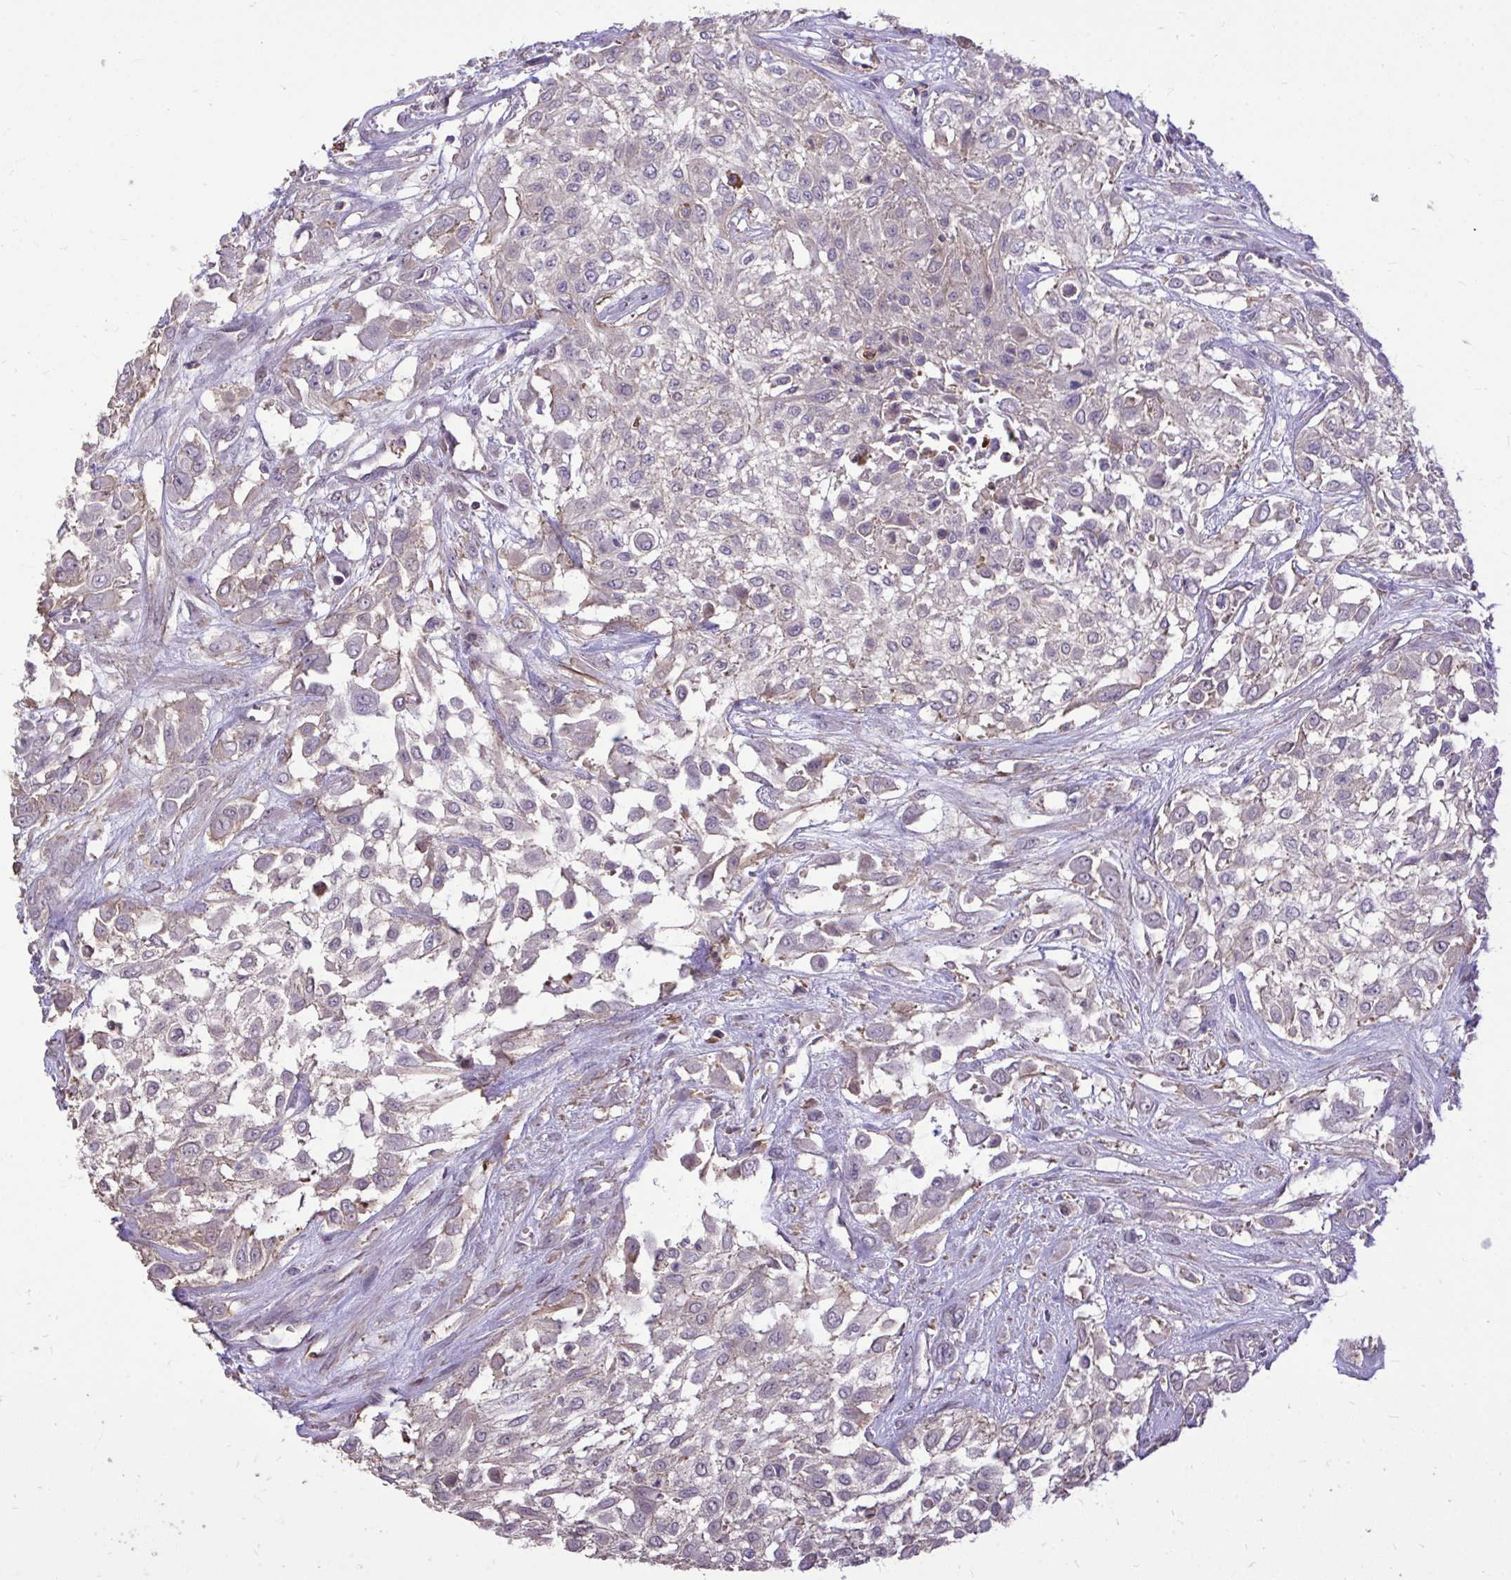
{"staining": {"intensity": "weak", "quantity": "<25%", "location": "cytoplasmic/membranous"}, "tissue": "urothelial cancer", "cell_type": "Tumor cells", "image_type": "cancer", "snomed": [{"axis": "morphology", "description": "Urothelial carcinoma, High grade"}, {"axis": "topography", "description": "Urinary bladder"}], "caption": "DAB immunohistochemical staining of urothelial cancer shows no significant staining in tumor cells.", "gene": "IGFL2", "patient": {"sex": "male", "age": 57}}